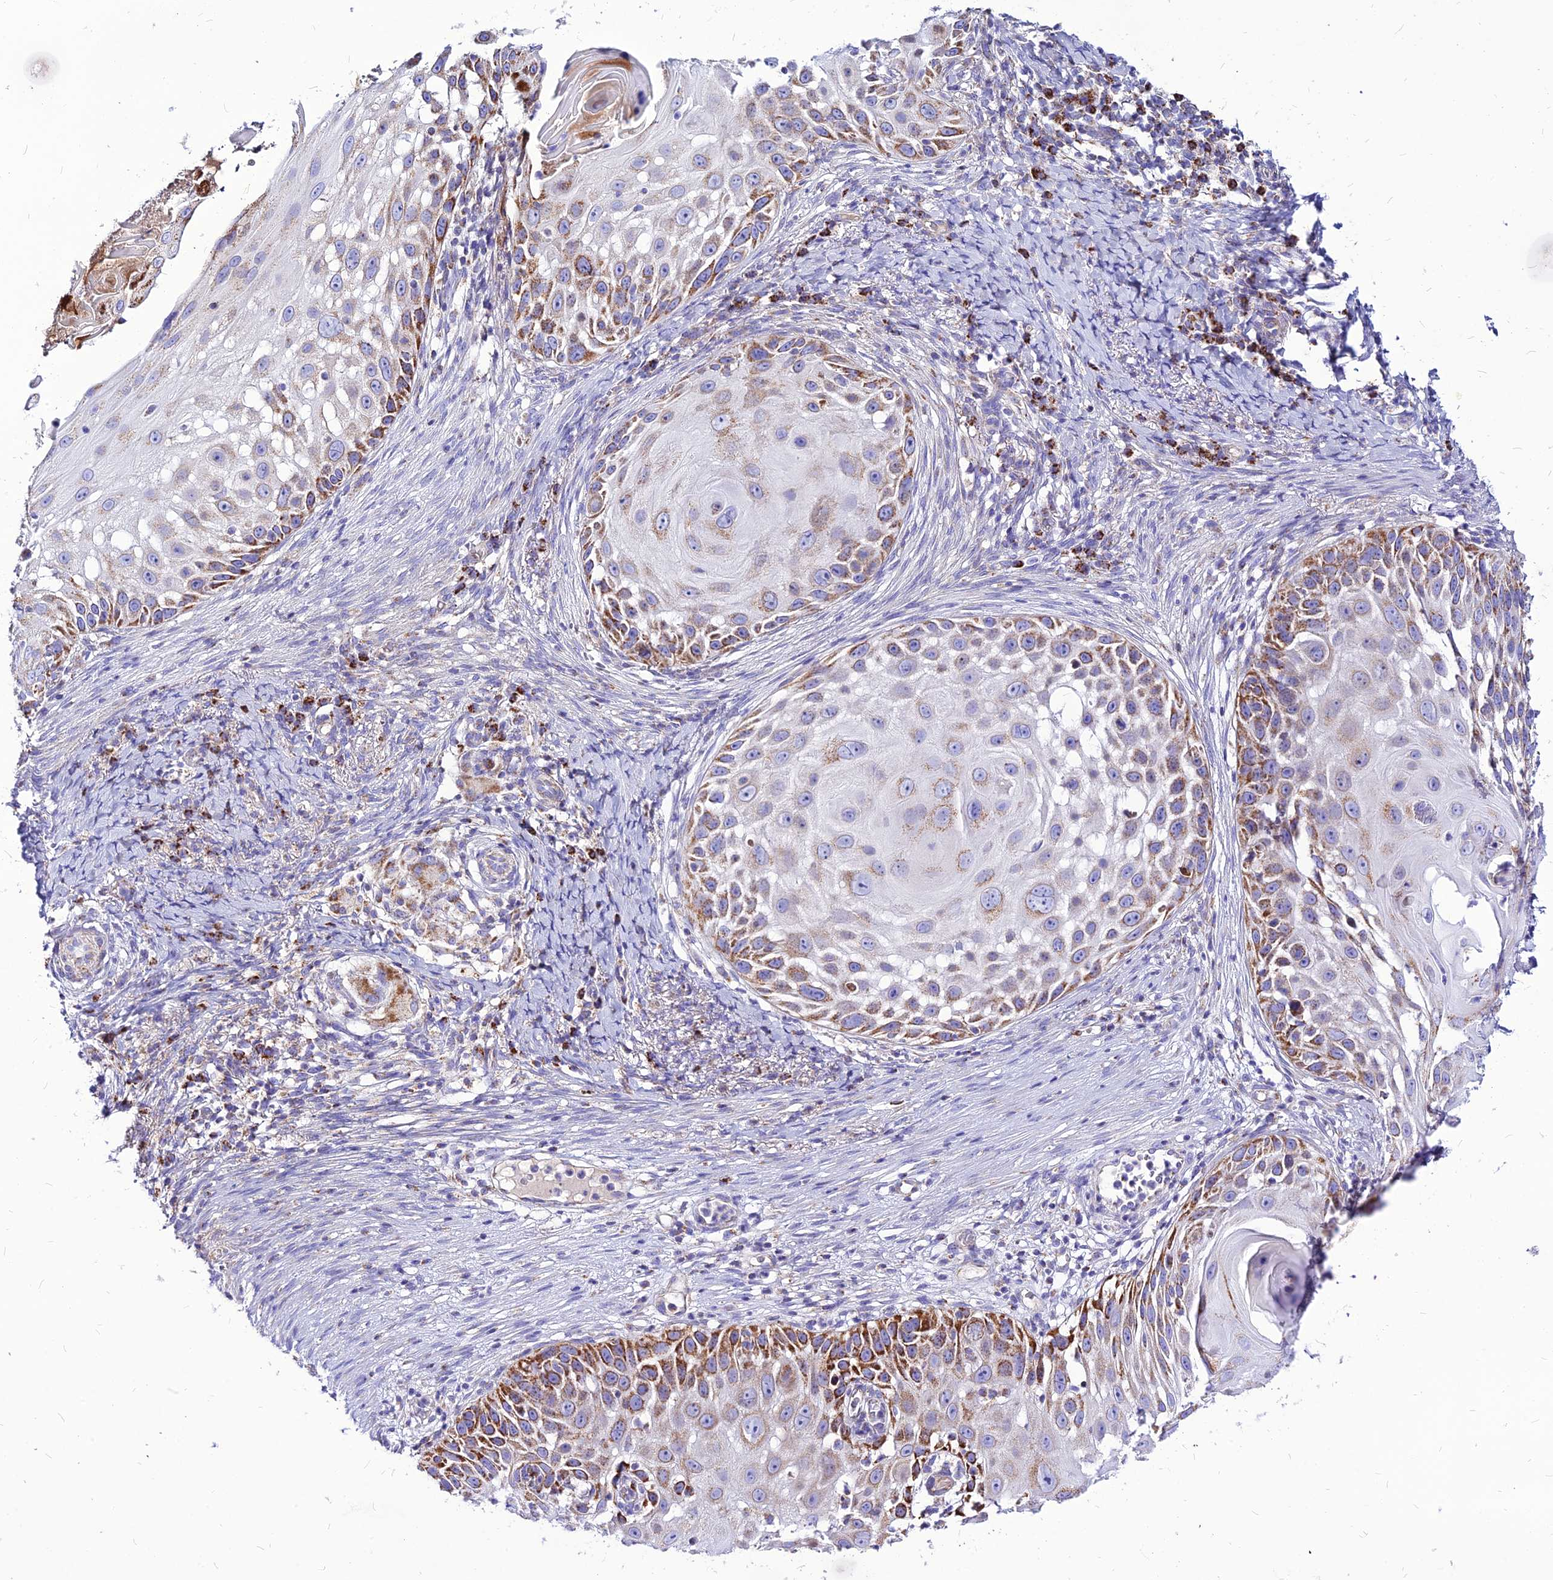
{"staining": {"intensity": "moderate", "quantity": ">75%", "location": "cytoplasmic/membranous"}, "tissue": "skin cancer", "cell_type": "Tumor cells", "image_type": "cancer", "snomed": [{"axis": "morphology", "description": "Squamous cell carcinoma, NOS"}, {"axis": "topography", "description": "Skin"}], "caption": "A brown stain highlights moderate cytoplasmic/membranous expression of a protein in human skin cancer tumor cells.", "gene": "ECI1", "patient": {"sex": "female", "age": 44}}